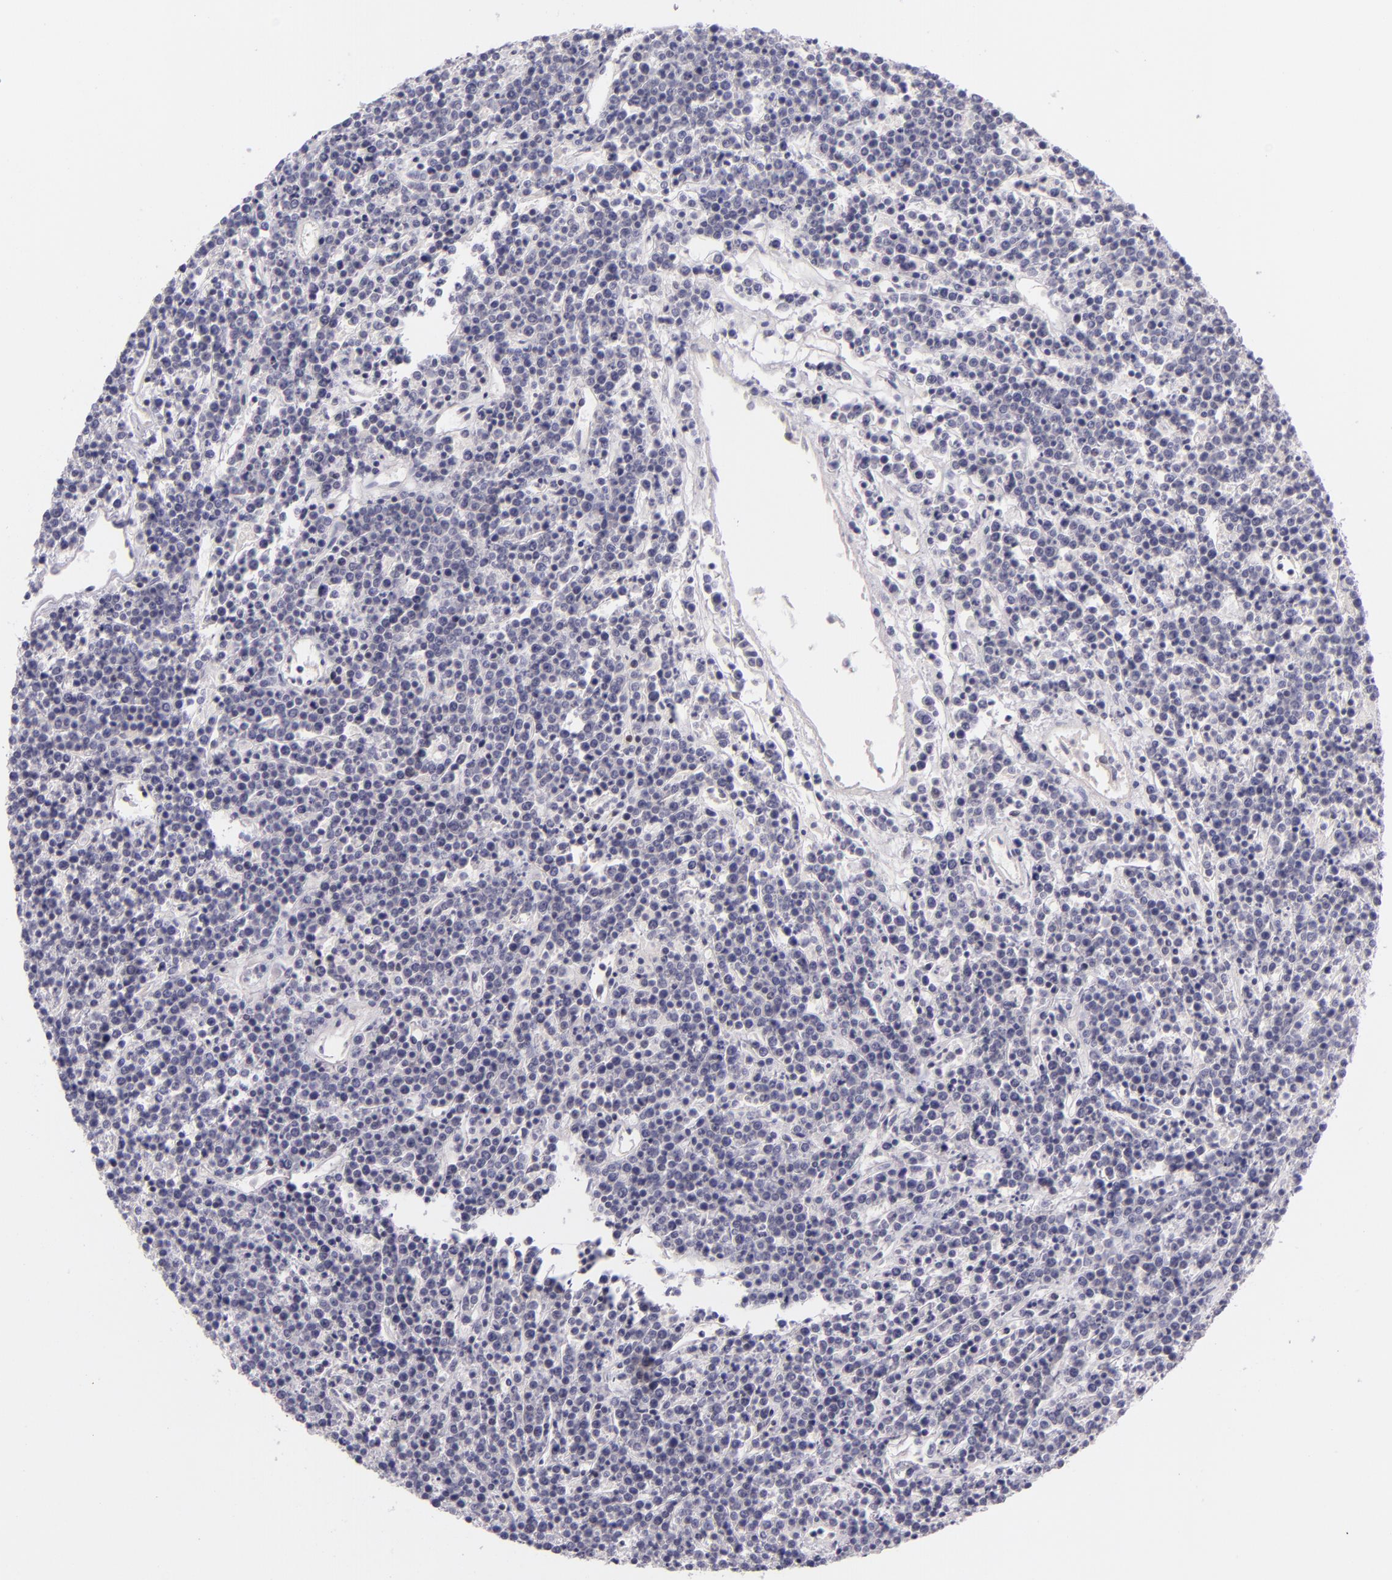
{"staining": {"intensity": "negative", "quantity": "none", "location": "none"}, "tissue": "lymphoma", "cell_type": "Tumor cells", "image_type": "cancer", "snomed": [{"axis": "morphology", "description": "Malignant lymphoma, non-Hodgkin's type, High grade"}, {"axis": "topography", "description": "Ovary"}], "caption": "The photomicrograph demonstrates no significant expression in tumor cells of lymphoma.", "gene": "BCL3", "patient": {"sex": "female", "age": 56}}